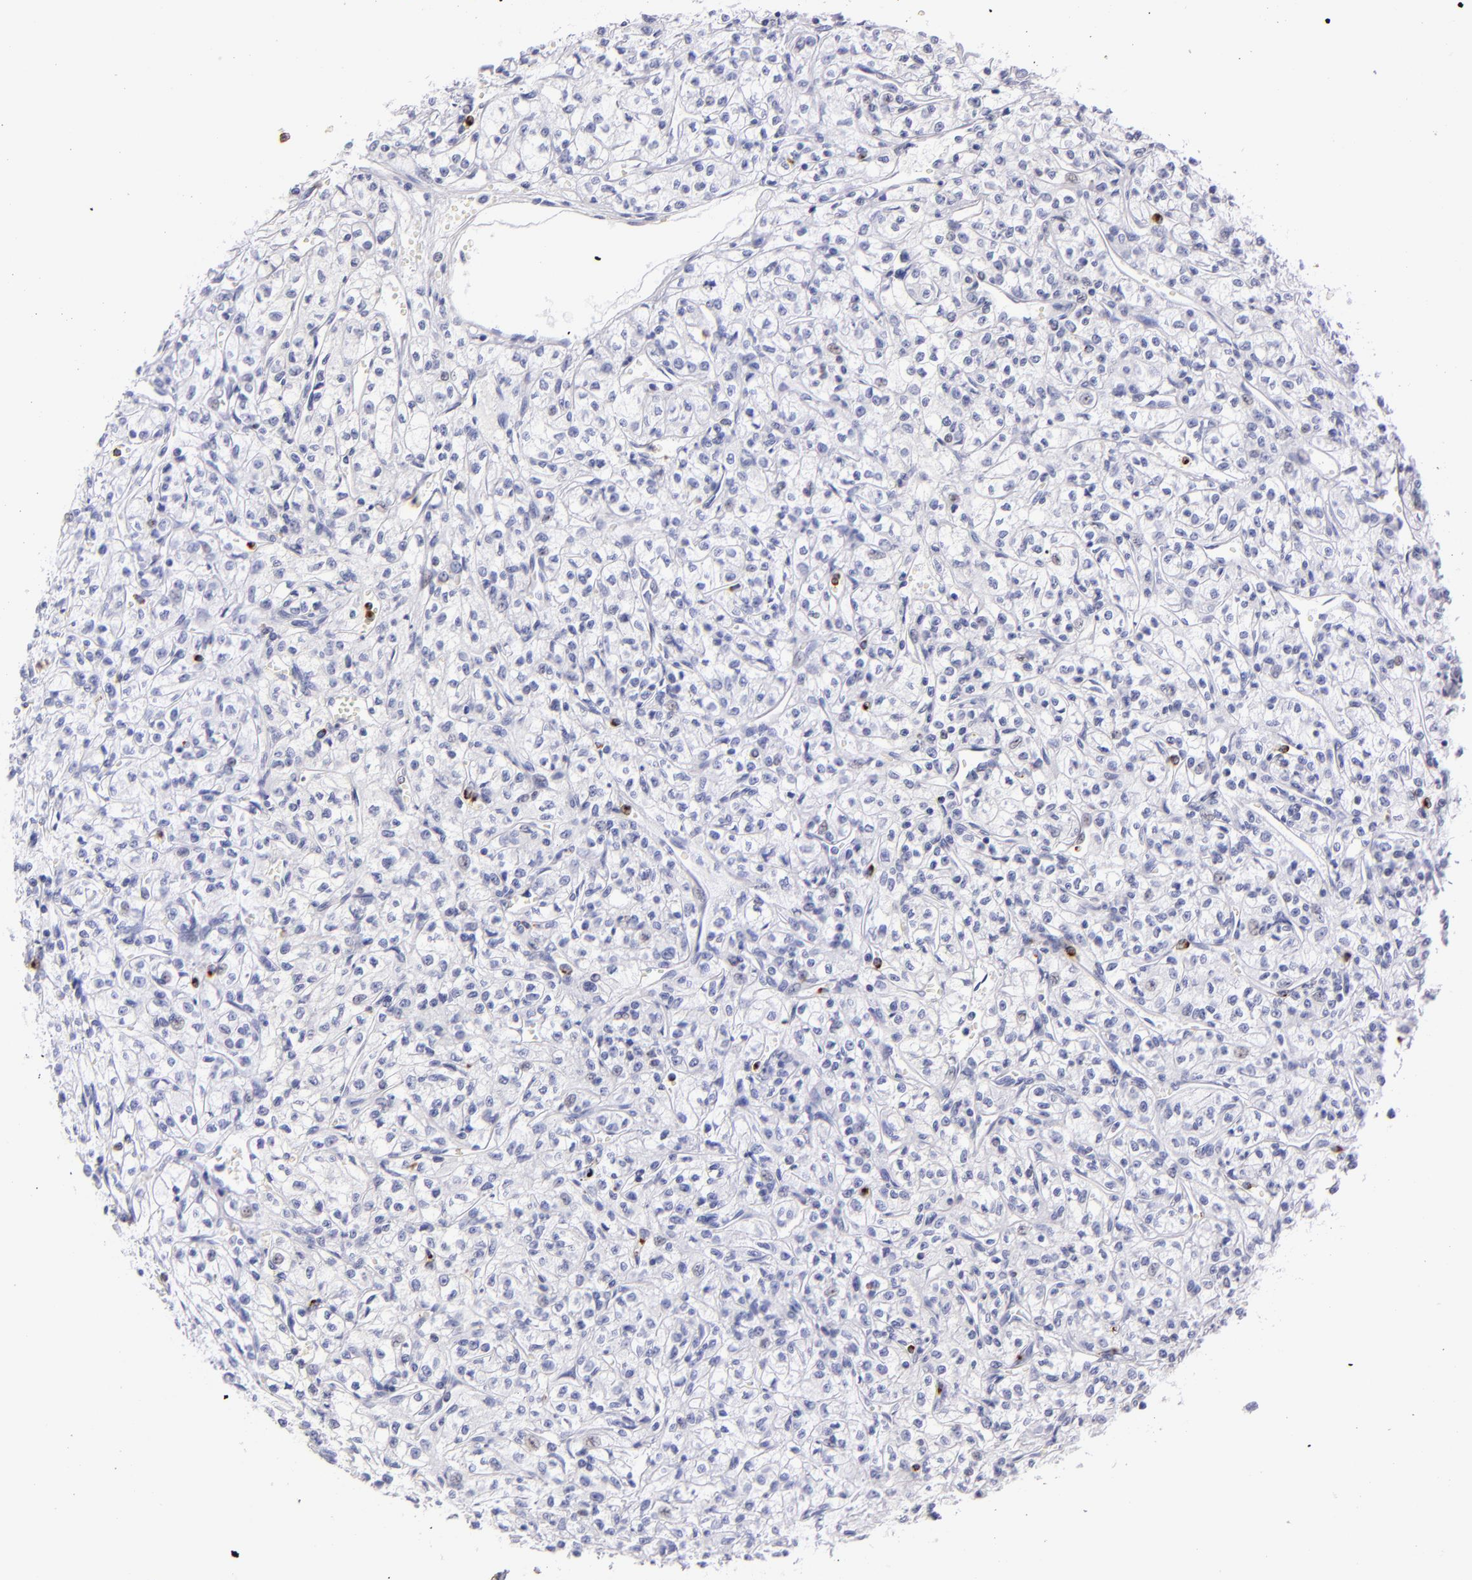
{"staining": {"intensity": "negative", "quantity": "none", "location": "none"}, "tissue": "renal cancer", "cell_type": "Tumor cells", "image_type": "cancer", "snomed": [{"axis": "morphology", "description": "Adenocarcinoma, NOS"}, {"axis": "topography", "description": "Kidney"}], "caption": "The histopathology image exhibits no staining of tumor cells in renal adenocarcinoma.", "gene": "PRF1", "patient": {"sex": "male", "age": 61}}